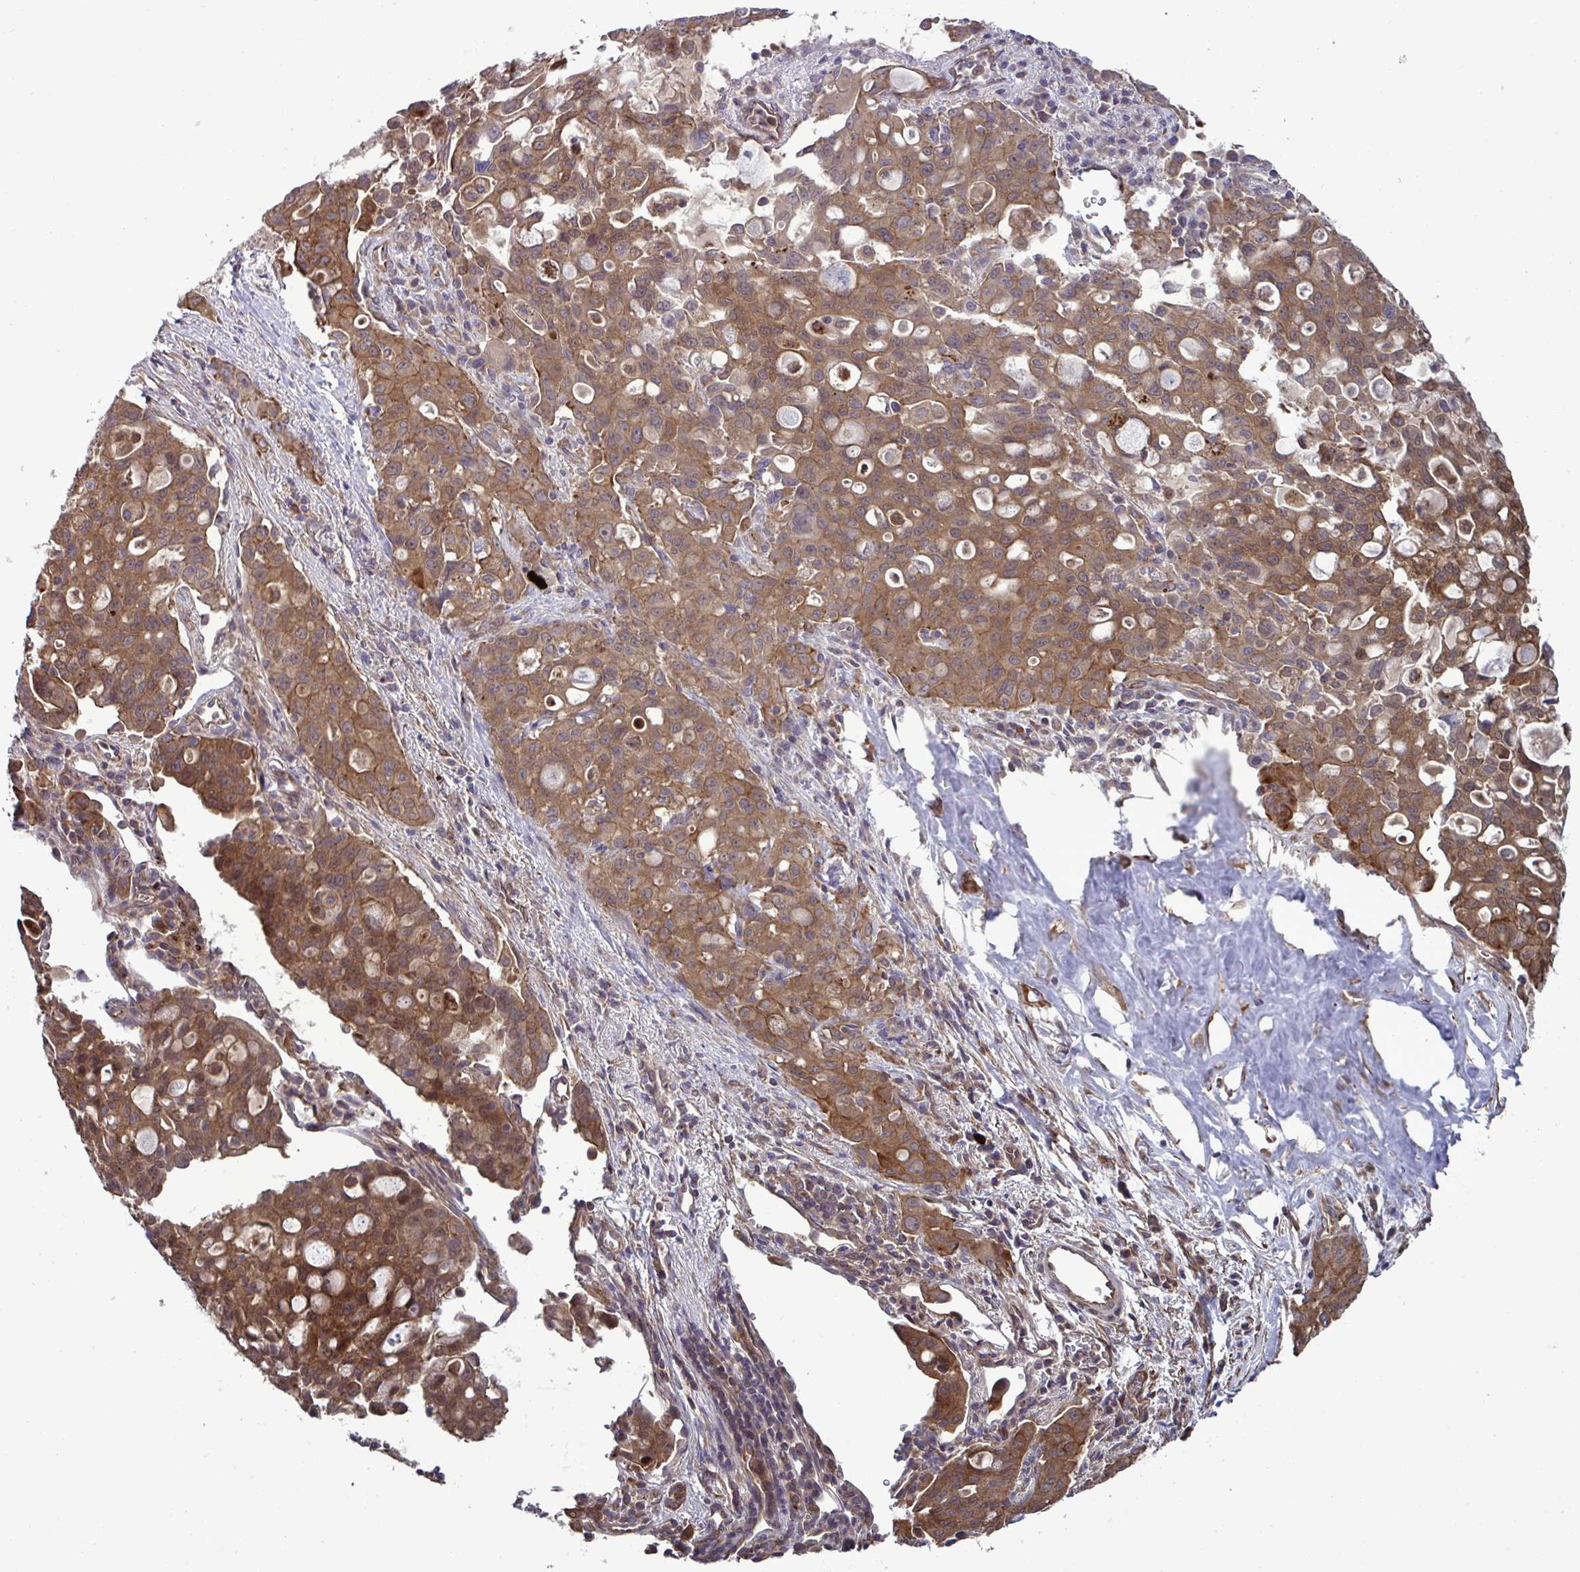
{"staining": {"intensity": "moderate", "quantity": ">75%", "location": "cytoplasmic/membranous,nuclear"}, "tissue": "lung cancer", "cell_type": "Tumor cells", "image_type": "cancer", "snomed": [{"axis": "morphology", "description": "Adenocarcinoma, NOS"}, {"axis": "topography", "description": "Lung"}], "caption": "Moderate cytoplasmic/membranous and nuclear expression for a protein is appreciated in approximately >75% of tumor cells of lung adenocarcinoma using immunohistochemistry.", "gene": "GLTP", "patient": {"sex": "female", "age": 44}}